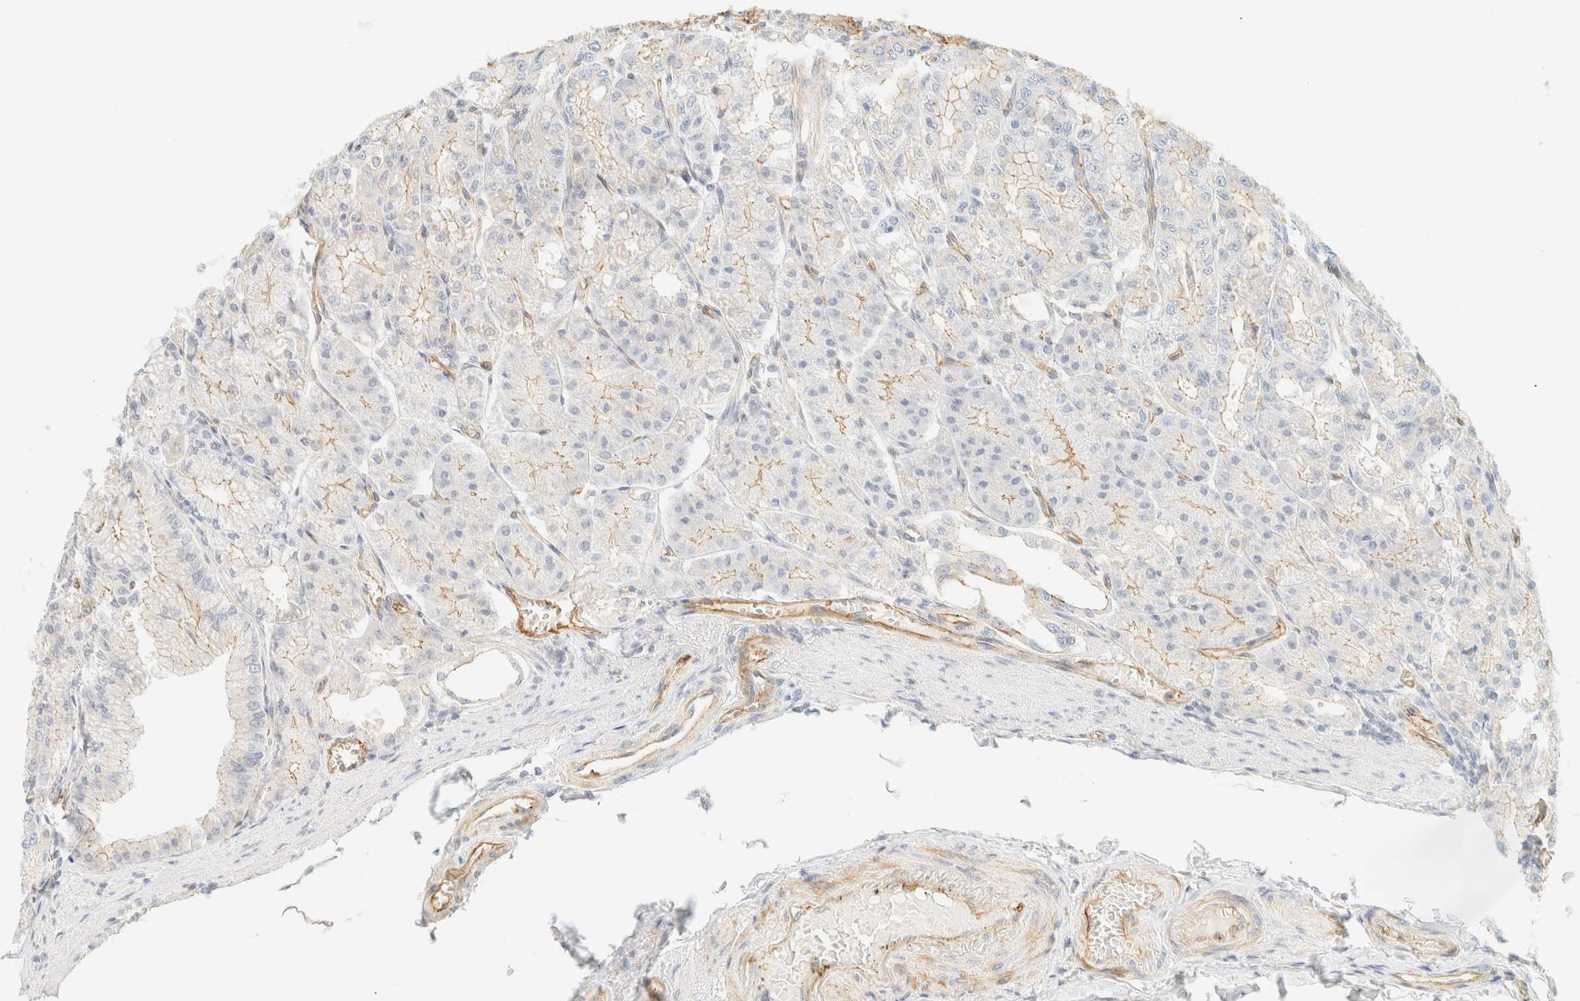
{"staining": {"intensity": "moderate", "quantity": "25%-75%", "location": "cytoplasmic/membranous"}, "tissue": "stomach", "cell_type": "Glandular cells", "image_type": "normal", "snomed": [{"axis": "morphology", "description": "Normal tissue, NOS"}, {"axis": "topography", "description": "Stomach, lower"}], "caption": "Brown immunohistochemical staining in normal stomach exhibits moderate cytoplasmic/membranous positivity in approximately 25%-75% of glandular cells. (DAB = brown stain, brightfield microscopy at high magnification).", "gene": "OTOP2", "patient": {"sex": "male", "age": 71}}